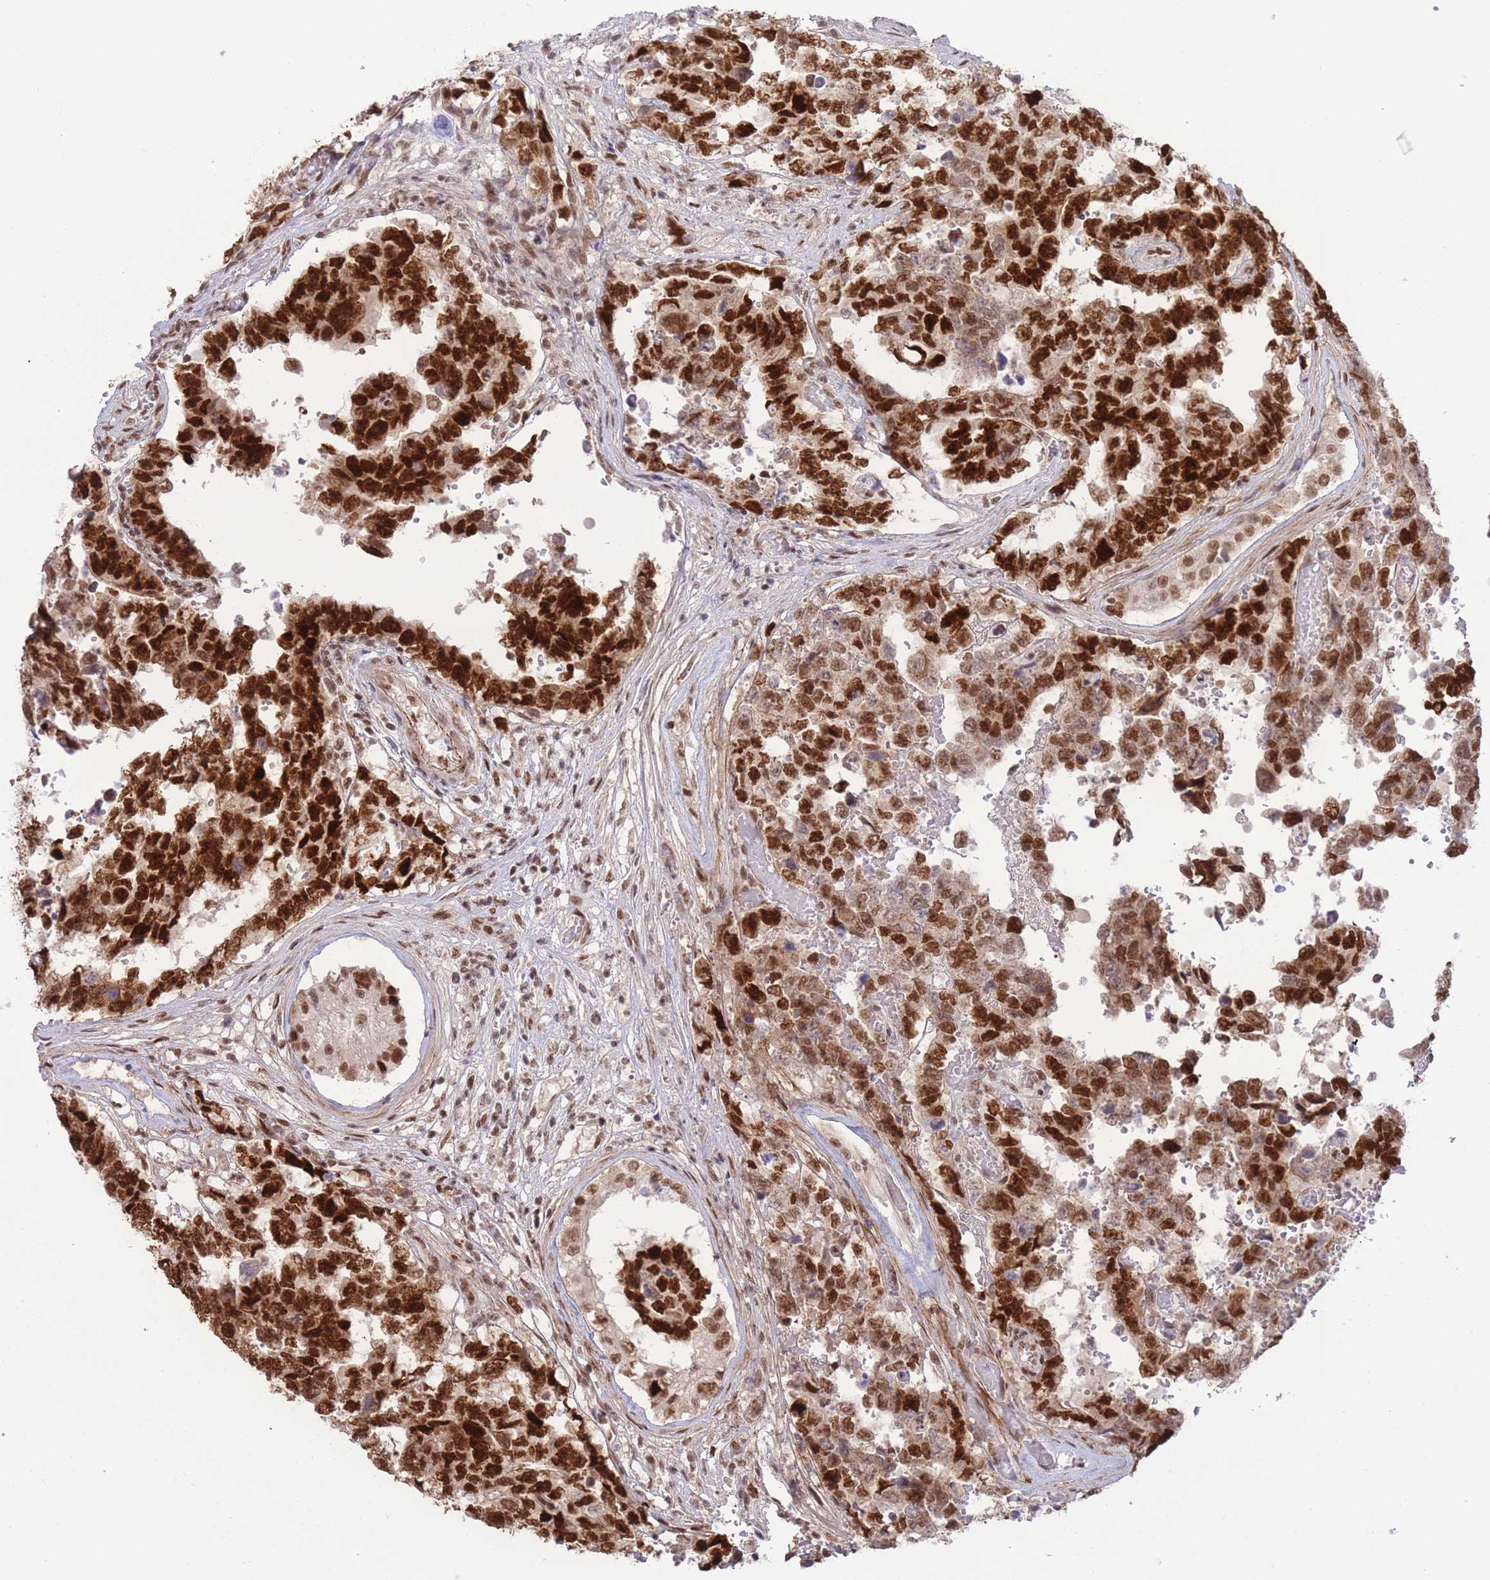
{"staining": {"intensity": "strong", "quantity": ">75%", "location": "nuclear"}, "tissue": "testis cancer", "cell_type": "Tumor cells", "image_type": "cancer", "snomed": [{"axis": "morphology", "description": "Normal tissue, NOS"}, {"axis": "morphology", "description": "Carcinoma, Embryonal, NOS"}, {"axis": "topography", "description": "Testis"}, {"axis": "topography", "description": "Epididymis"}], "caption": "IHC image of human testis embryonal carcinoma stained for a protein (brown), which reveals high levels of strong nuclear positivity in about >75% of tumor cells.", "gene": "CARD8", "patient": {"sex": "male", "age": 25}}